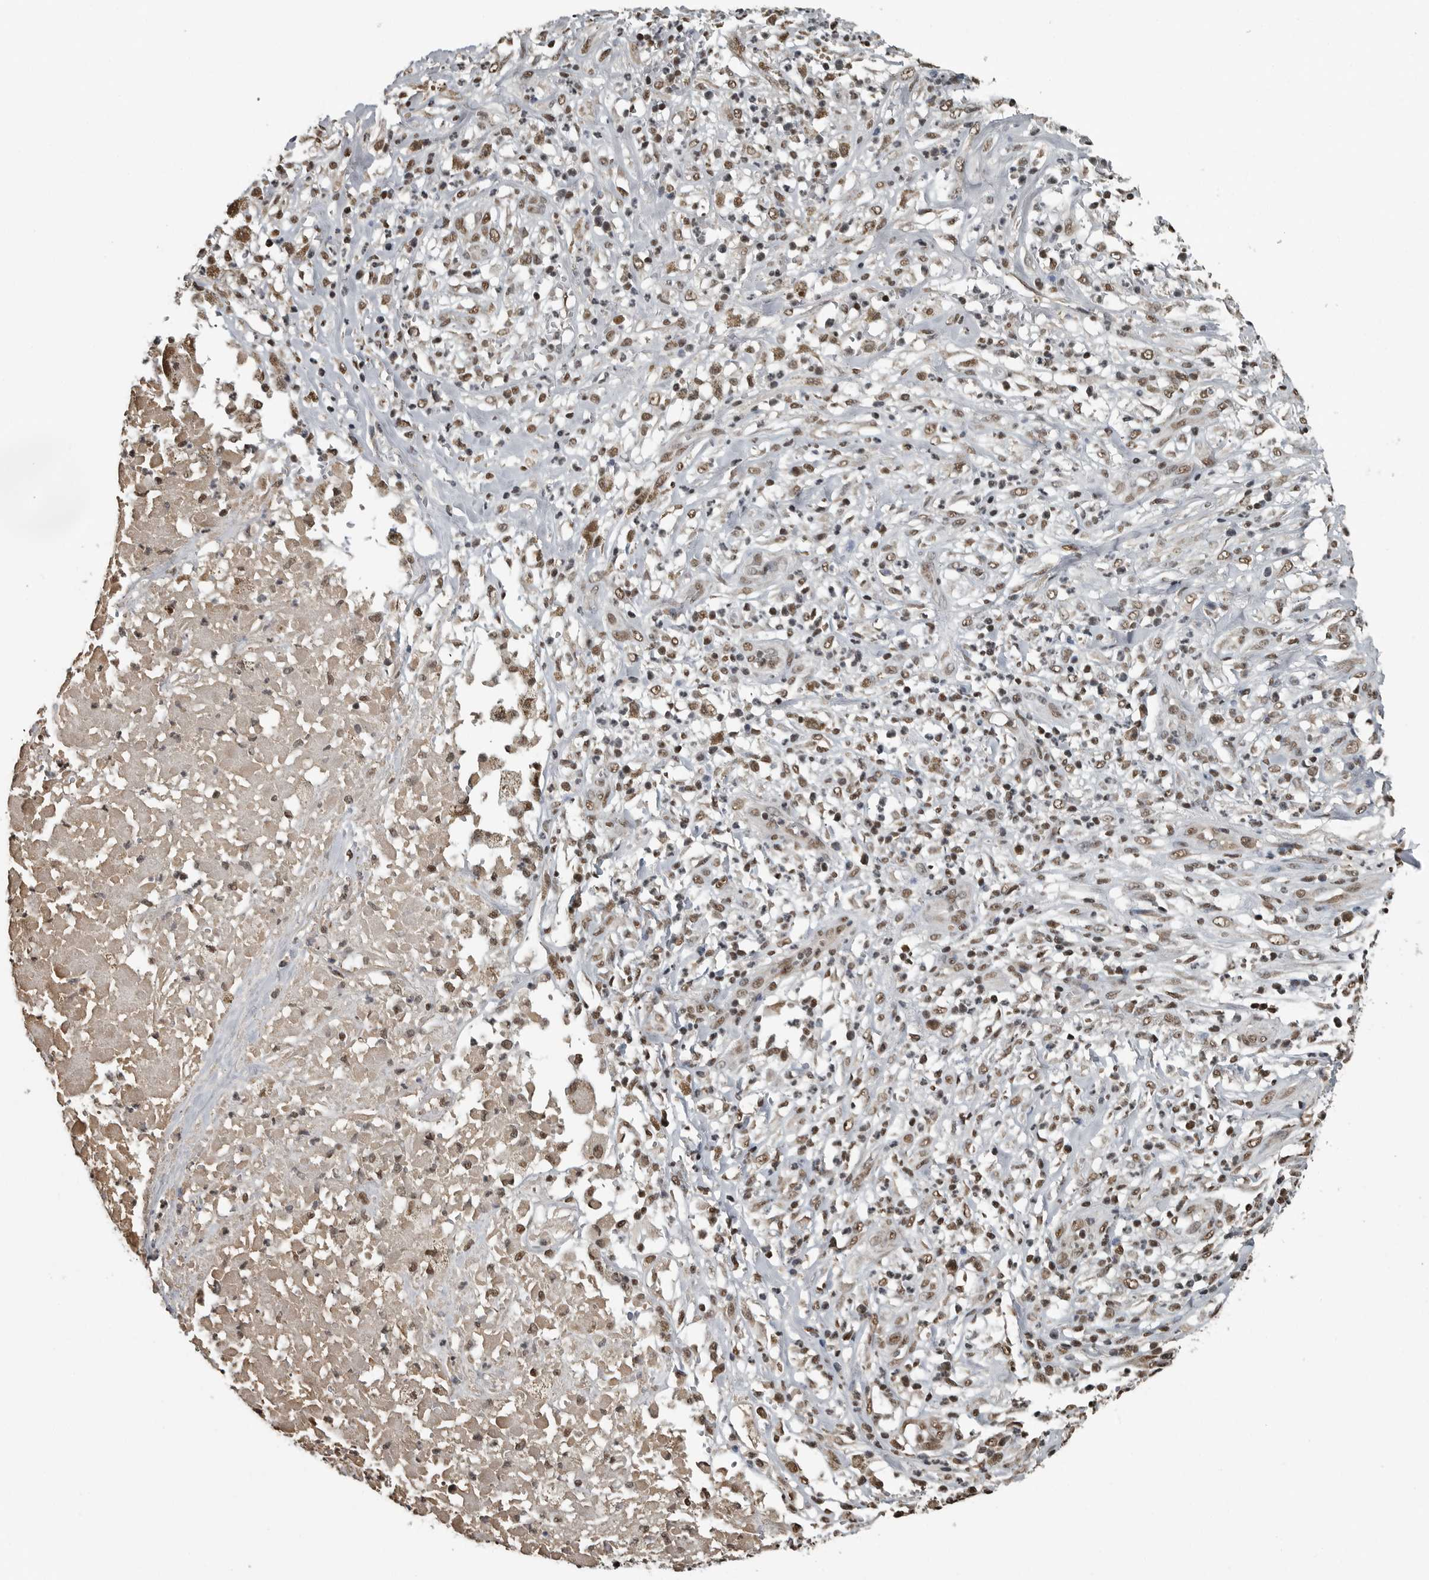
{"staining": {"intensity": "moderate", "quantity": ">75%", "location": "nuclear"}, "tissue": "melanoma", "cell_type": "Tumor cells", "image_type": "cancer", "snomed": [{"axis": "morphology", "description": "Necrosis, NOS"}, {"axis": "morphology", "description": "Malignant melanoma, NOS"}, {"axis": "topography", "description": "Skin"}], "caption": "The photomicrograph reveals a brown stain indicating the presence of a protein in the nuclear of tumor cells in melanoma. Immunohistochemistry (ihc) stains the protein of interest in brown and the nuclei are stained blue.", "gene": "TGS1", "patient": {"sex": "female", "age": 87}}